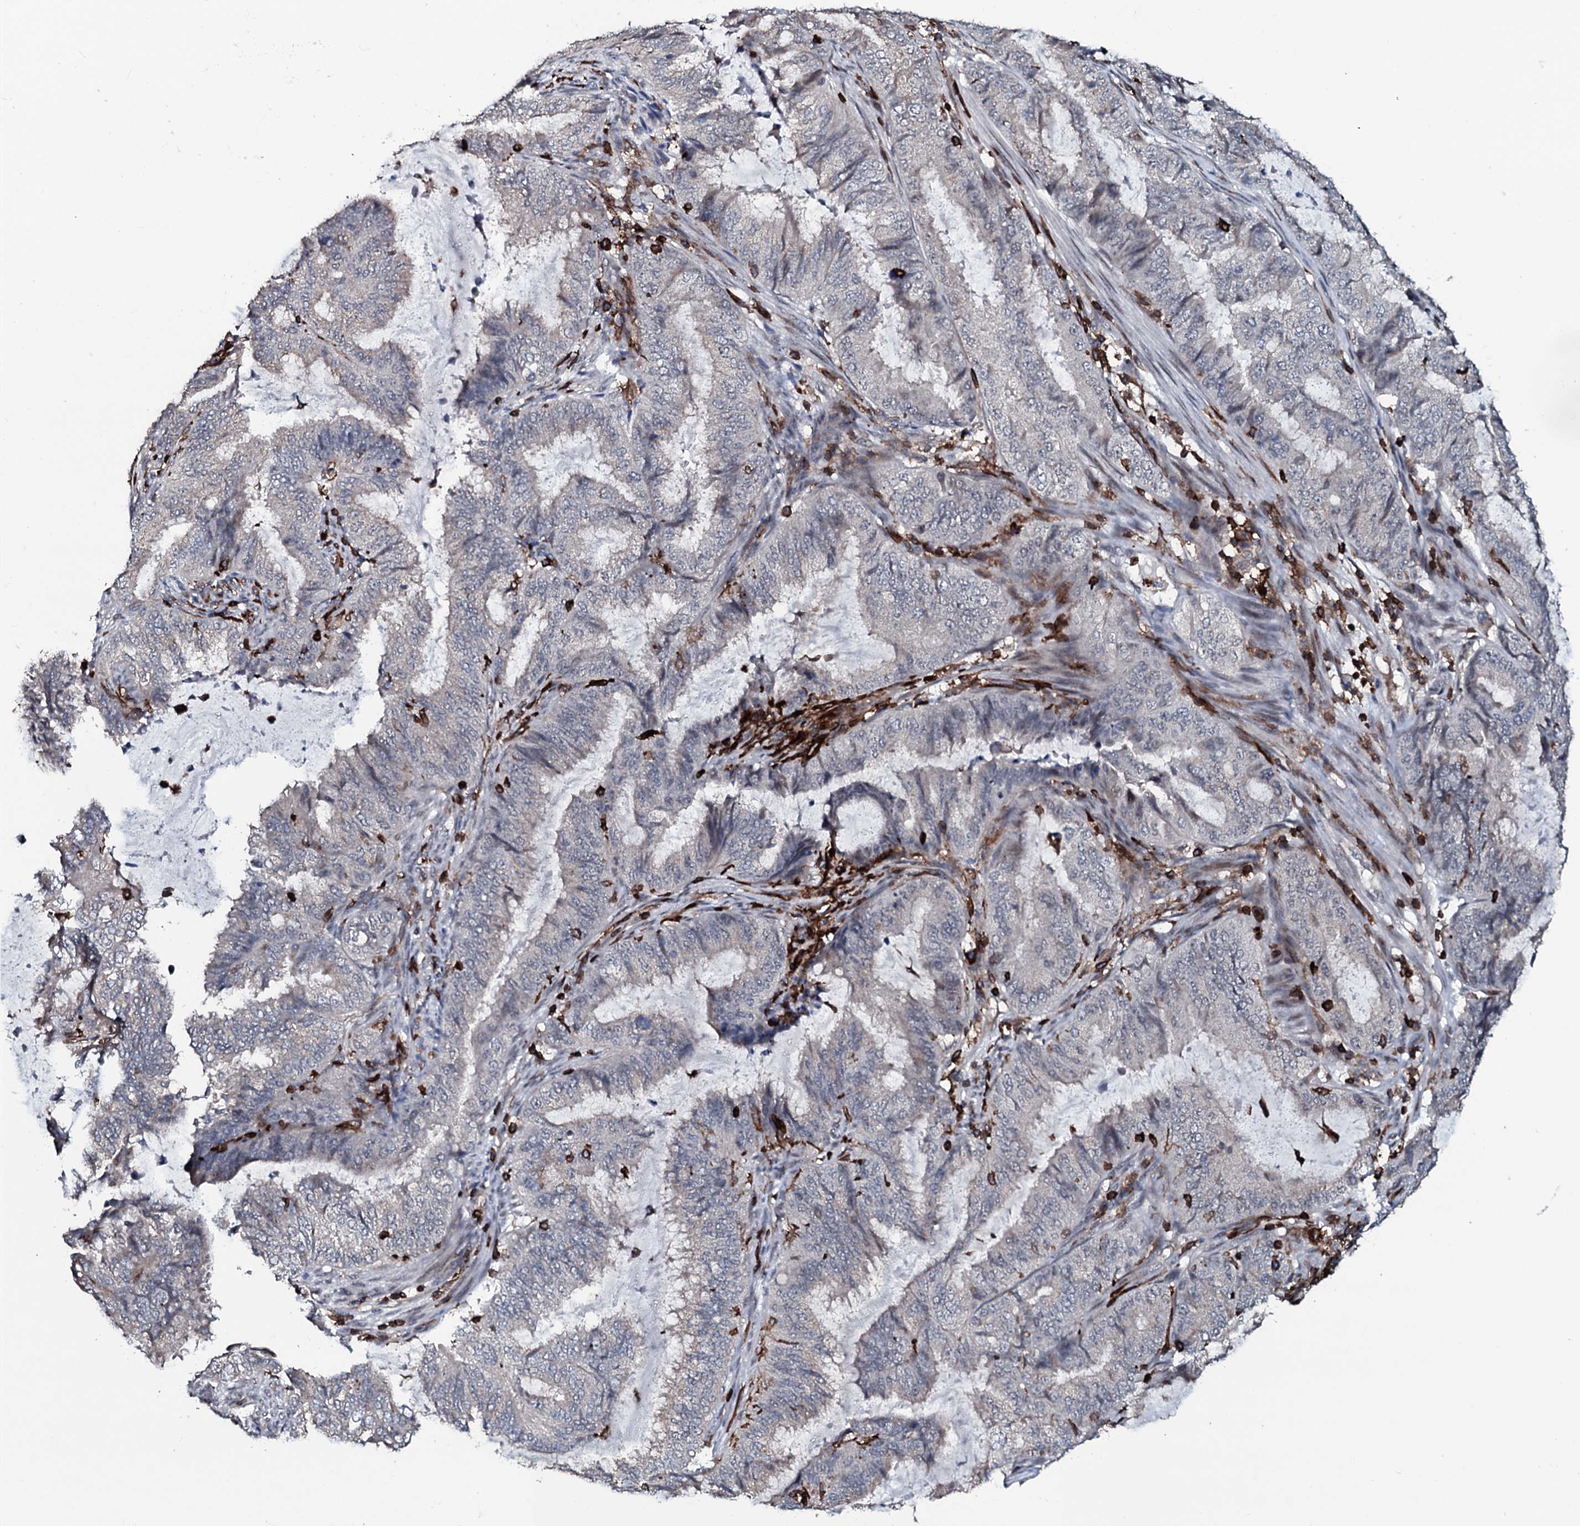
{"staining": {"intensity": "negative", "quantity": "none", "location": "none"}, "tissue": "endometrial cancer", "cell_type": "Tumor cells", "image_type": "cancer", "snomed": [{"axis": "morphology", "description": "Adenocarcinoma, NOS"}, {"axis": "topography", "description": "Endometrium"}], "caption": "Endometrial cancer stained for a protein using immunohistochemistry displays no expression tumor cells.", "gene": "OGFOD2", "patient": {"sex": "female", "age": 51}}